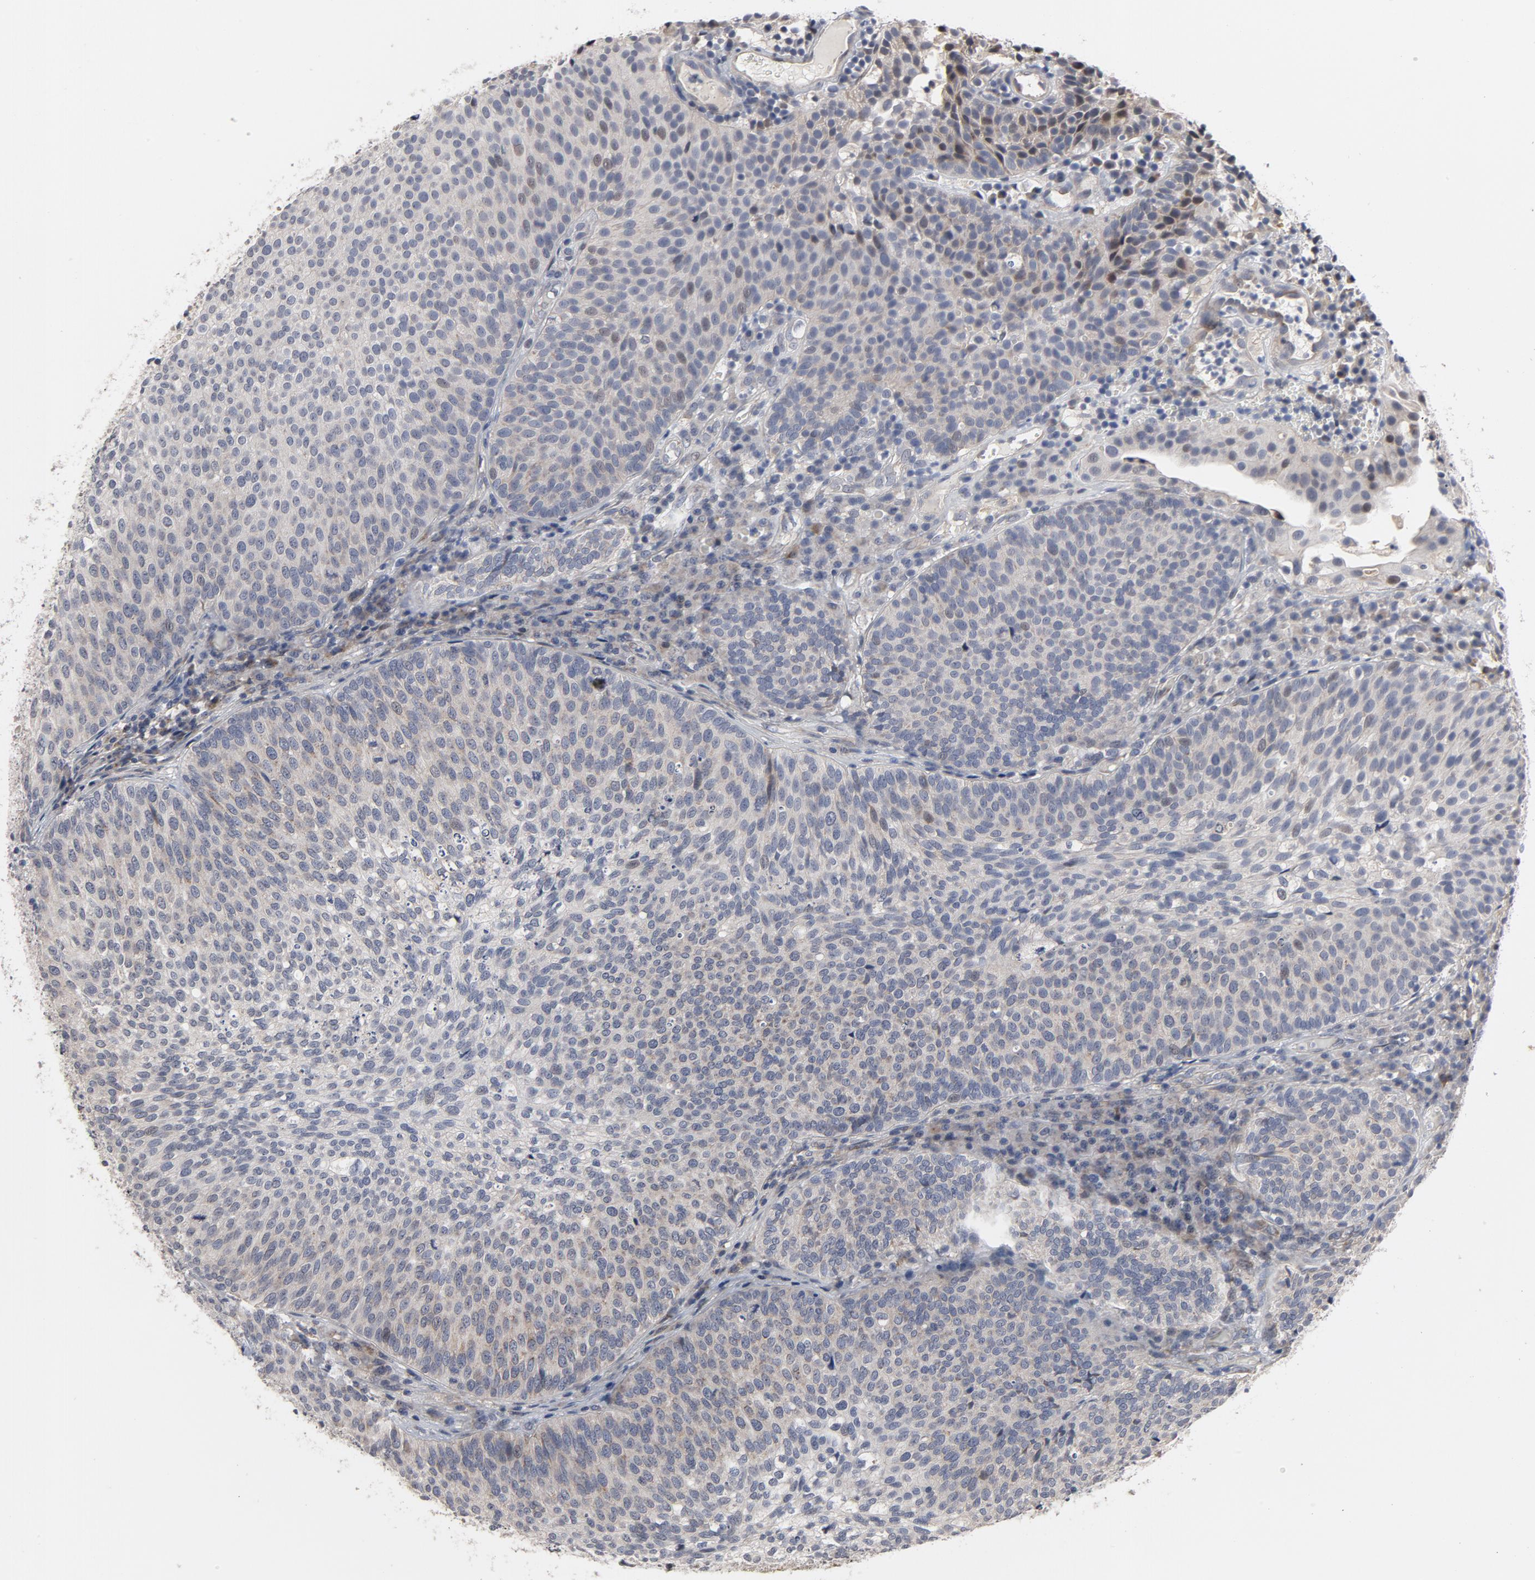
{"staining": {"intensity": "weak", "quantity": "<25%", "location": "nuclear"}, "tissue": "urothelial cancer", "cell_type": "Tumor cells", "image_type": "cancer", "snomed": [{"axis": "morphology", "description": "Urothelial carcinoma, Low grade"}, {"axis": "topography", "description": "Urinary bladder"}], "caption": "Photomicrograph shows no protein expression in tumor cells of urothelial carcinoma (low-grade) tissue.", "gene": "PPP1R1B", "patient": {"sex": "male", "age": 85}}